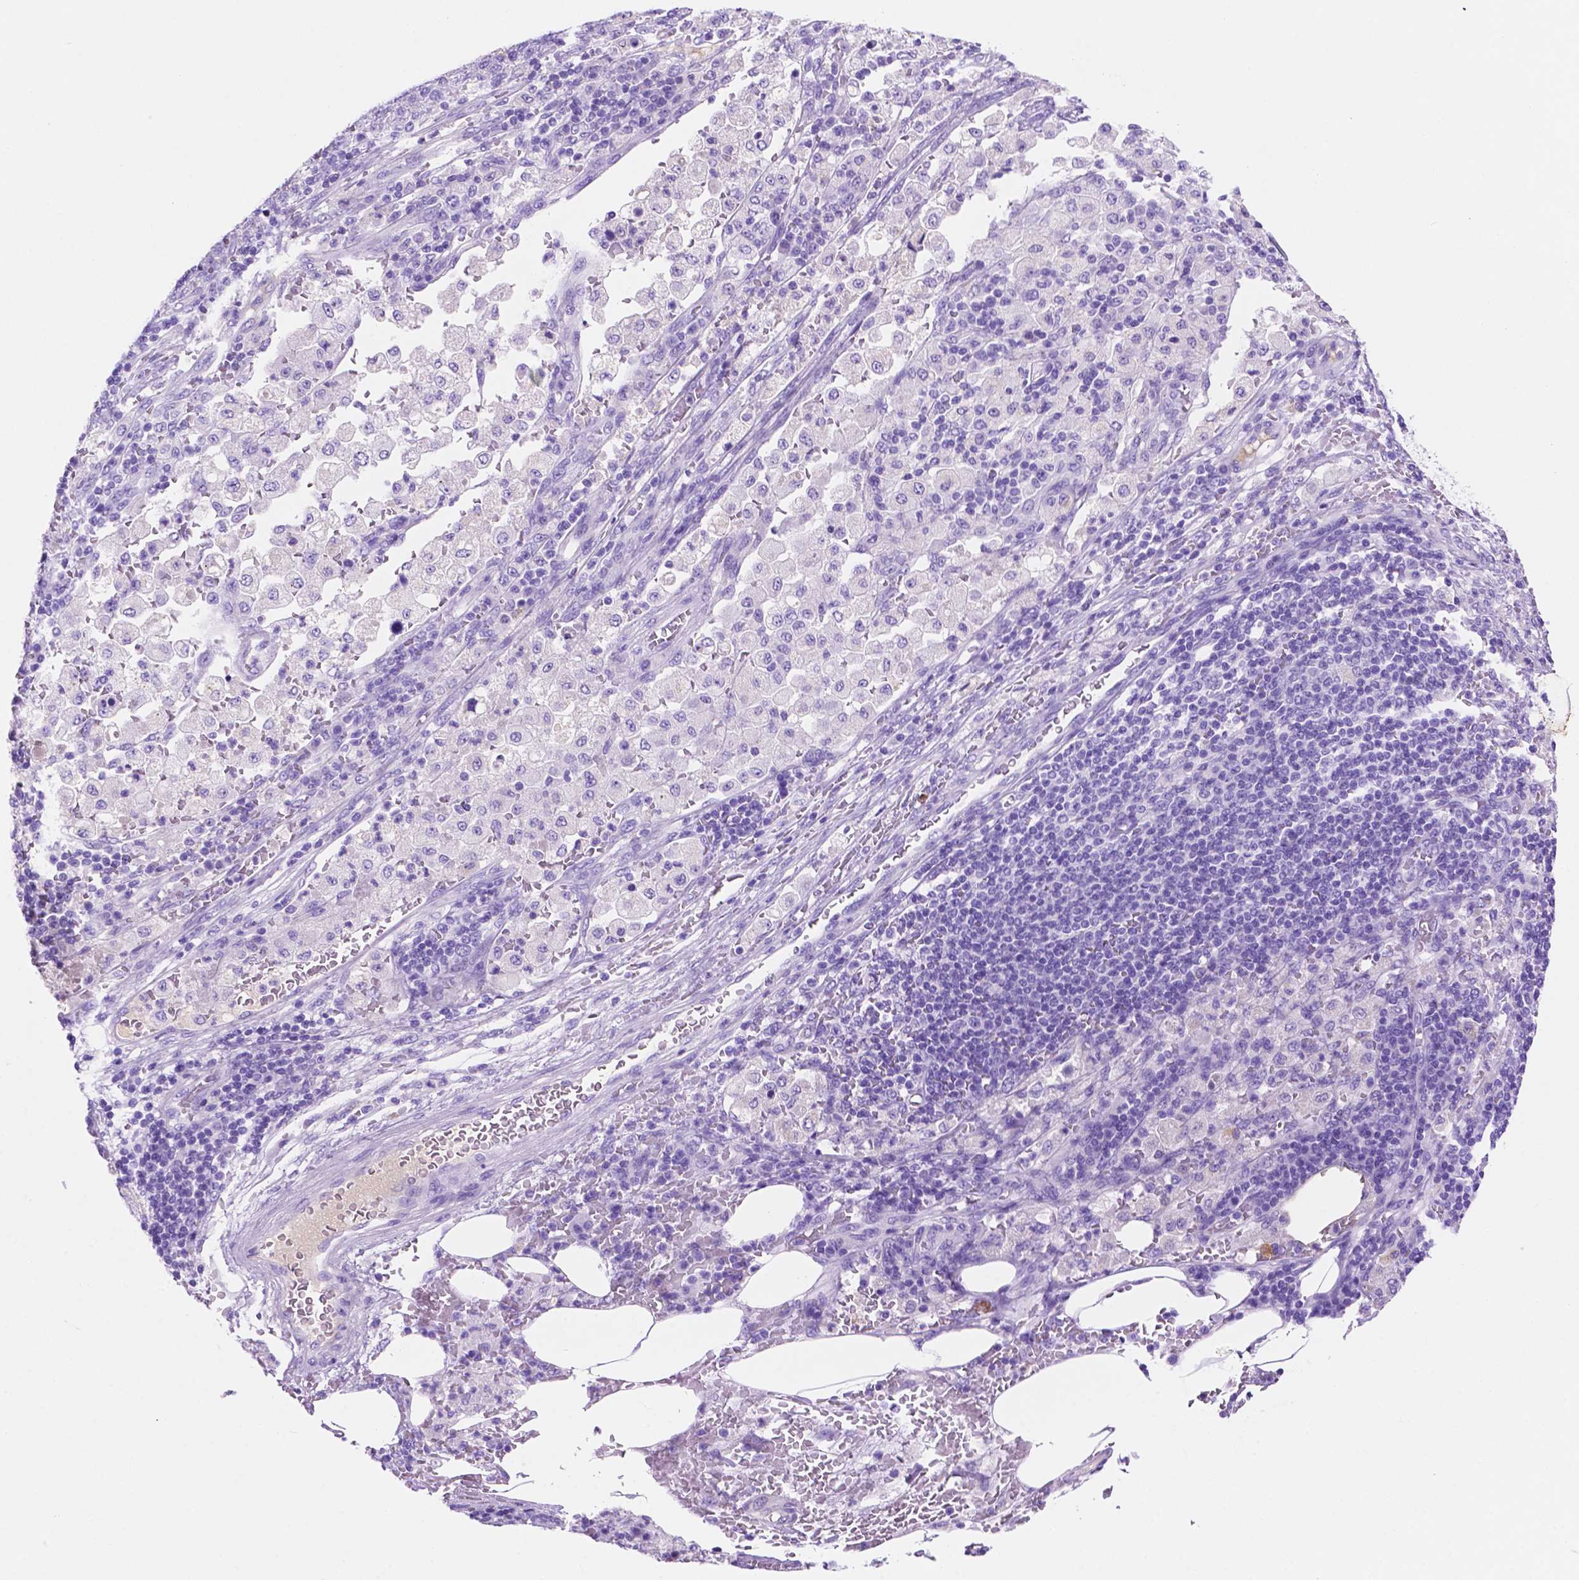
{"staining": {"intensity": "negative", "quantity": "none", "location": "none"}, "tissue": "pancreatic cancer", "cell_type": "Tumor cells", "image_type": "cancer", "snomed": [{"axis": "morphology", "description": "Adenocarcinoma, NOS"}, {"axis": "topography", "description": "Pancreas"}], "caption": "Human pancreatic cancer (adenocarcinoma) stained for a protein using immunohistochemistry (IHC) shows no staining in tumor cells.", "gene": "FOXB2", "patient": {"sex": "female", "age": 61}}